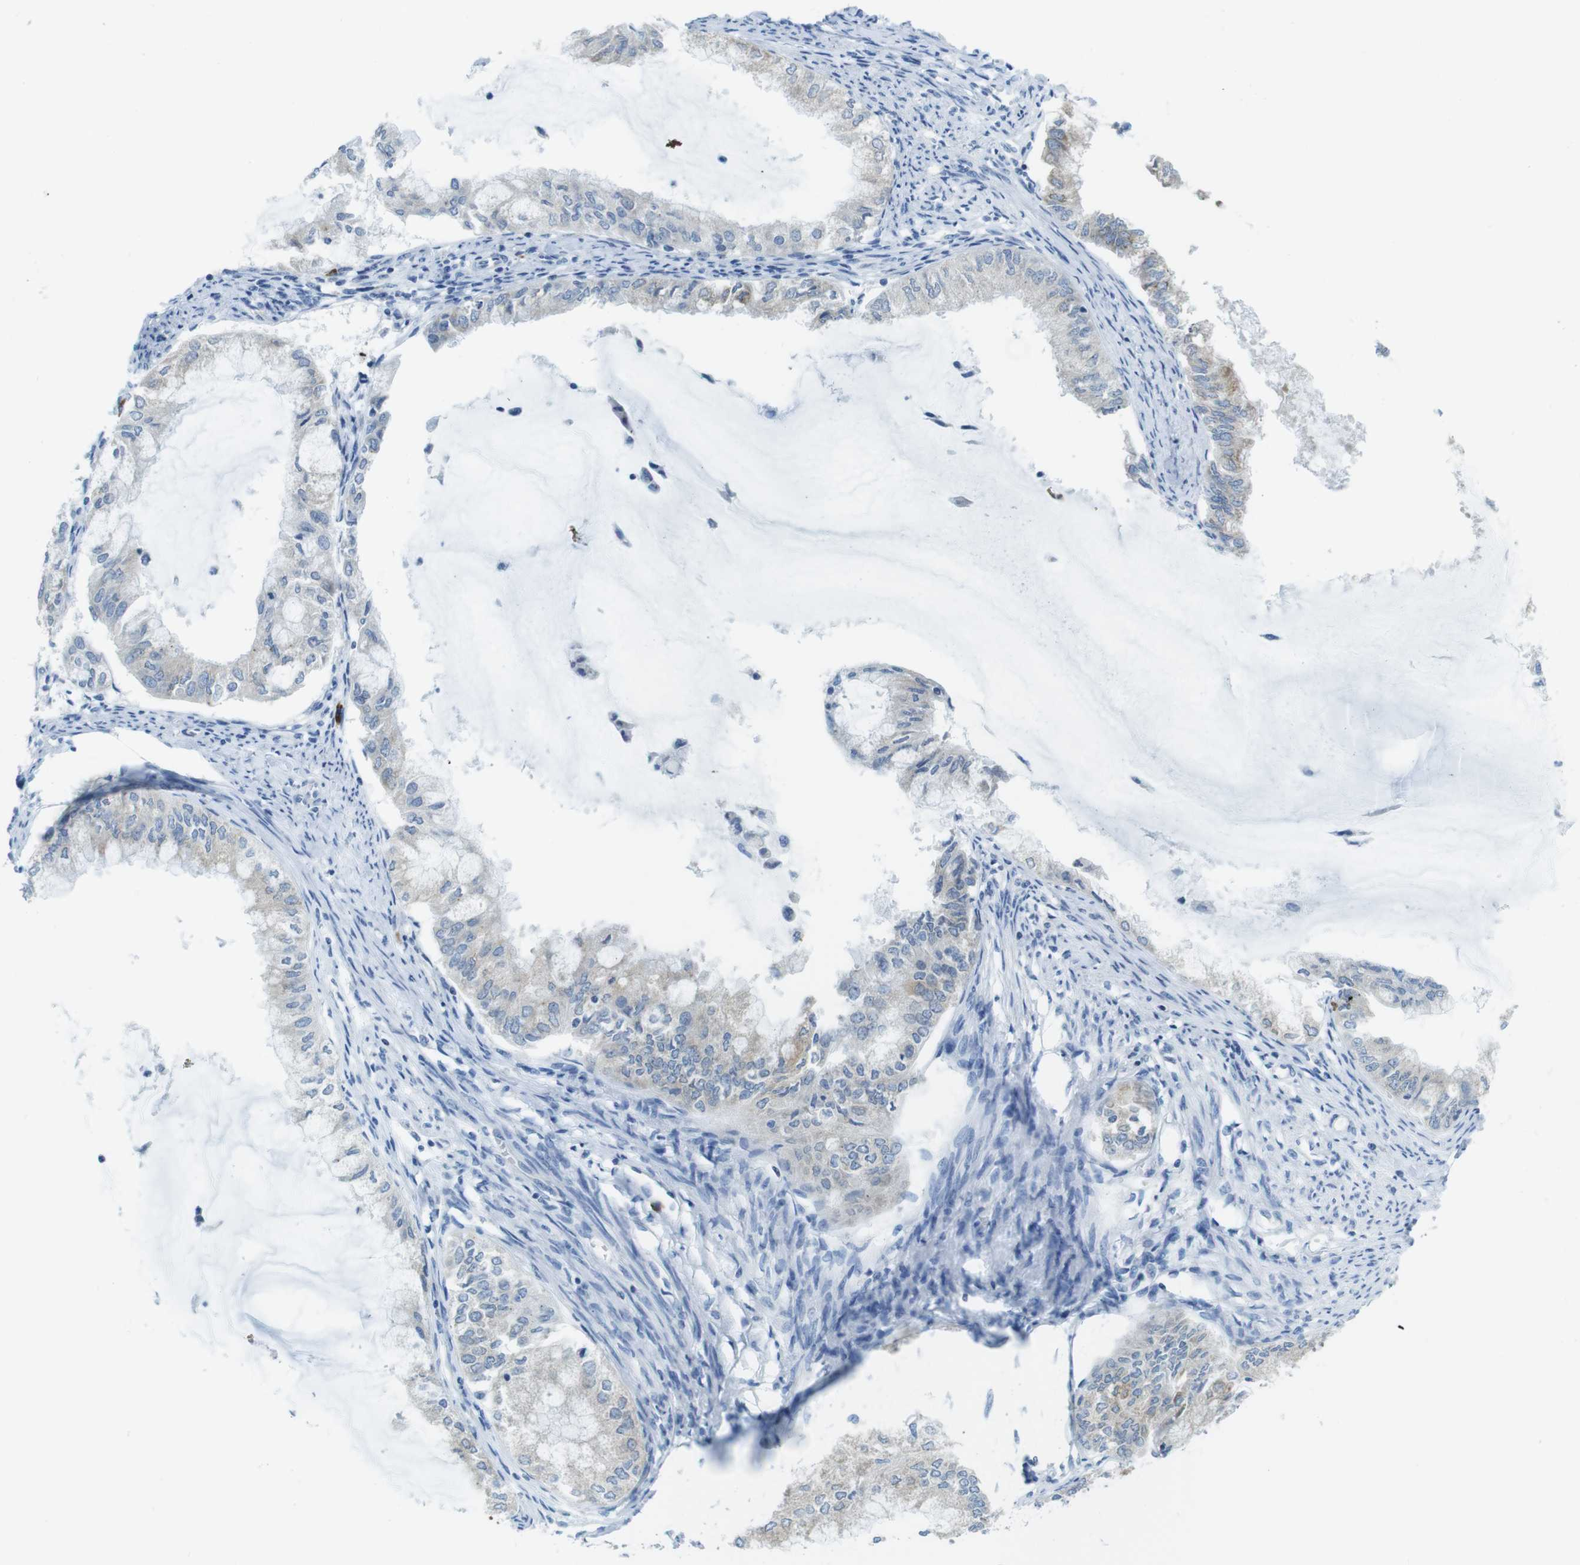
{"staining": {"intensity": "weak", "quantity": "25%-75%", "location": "cytoplasmic/membranous"}, "tissue": "endometrial cancer", "cell_type": "Tumor cells", "image_type": "cancer", "snomed": [{"axis": "morphology", "description": "Adenocarcinoma, NOS"}, {"axis": "topography", "description": "Endometrium"}], "caption": "DAB (3,3'-diaminobenzidine) immunohistochemical staining of endometrial cancer (adenocarcinoma) demonstrates weak cytoplasmic/membranous protein positivity in about 25%-75% of tumor cells.", "gene": "CLPTM1L", "patient": {"sex": "female", "age": 86}}